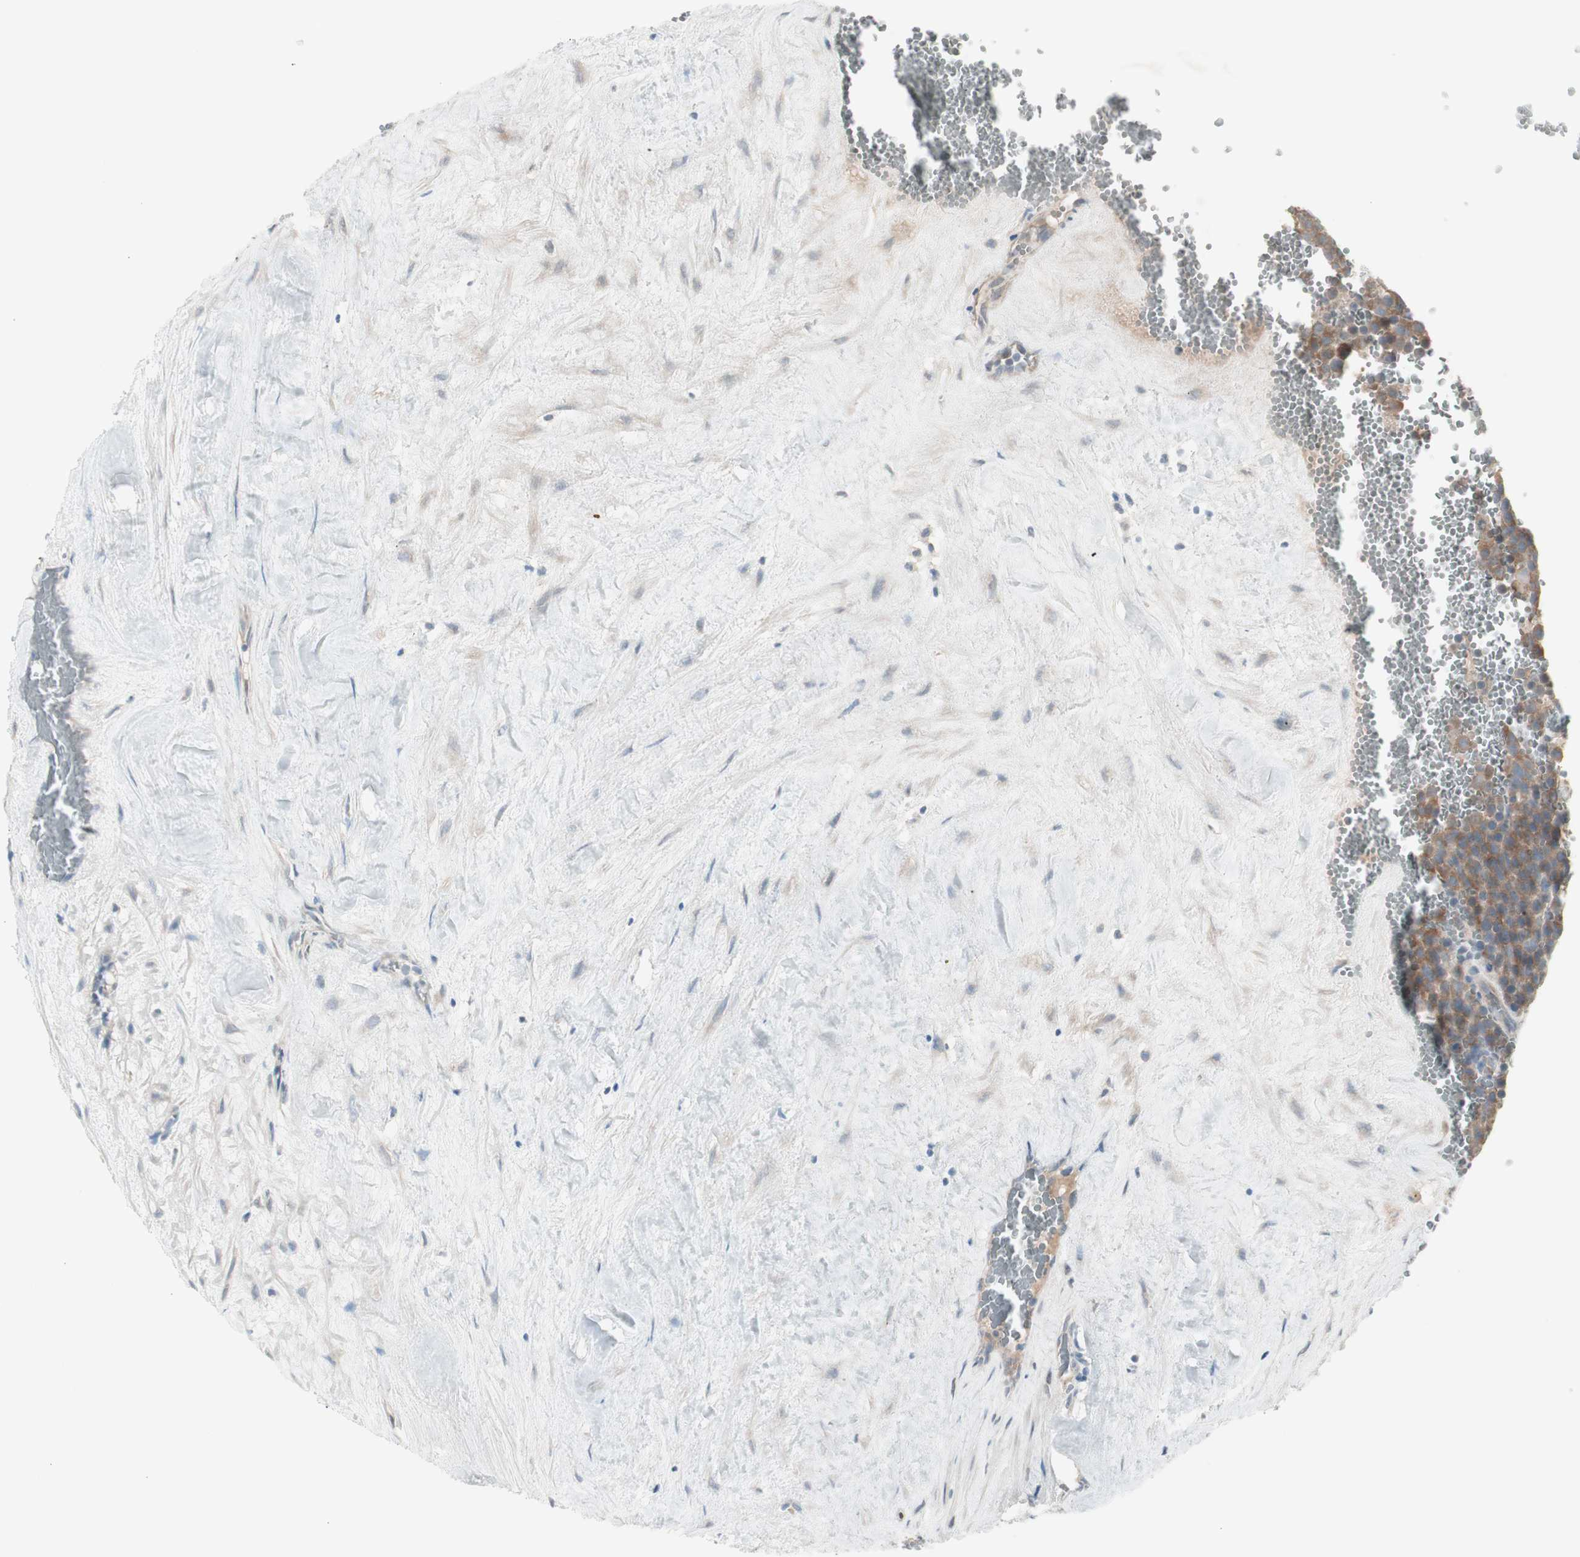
{"staining": {"intensity": "moderate", "quantity": ">75%", "location": "cytoplasmic/membranous"}, "tissue": "testis cancer", "cell_type": "Tumor cells", "image_type": "cancer", "snomed": [{"axis": "morphology", "description": "Seminoma, NOS"}, {"axis": "topography", "description": "Testis"}], "caption": "Immunohistochemistry image of neoplastic tissue: human testis seminoma stained using immunohistochemistry reveals medium levels of moderate protein expression localized specifically in the cytoplasmic/membranous of tumor cells, appearing as a cytoplasmic/membranous brown color.", "gene": "MAPRE3", "patient": {"sex": "male", "age": 71}}